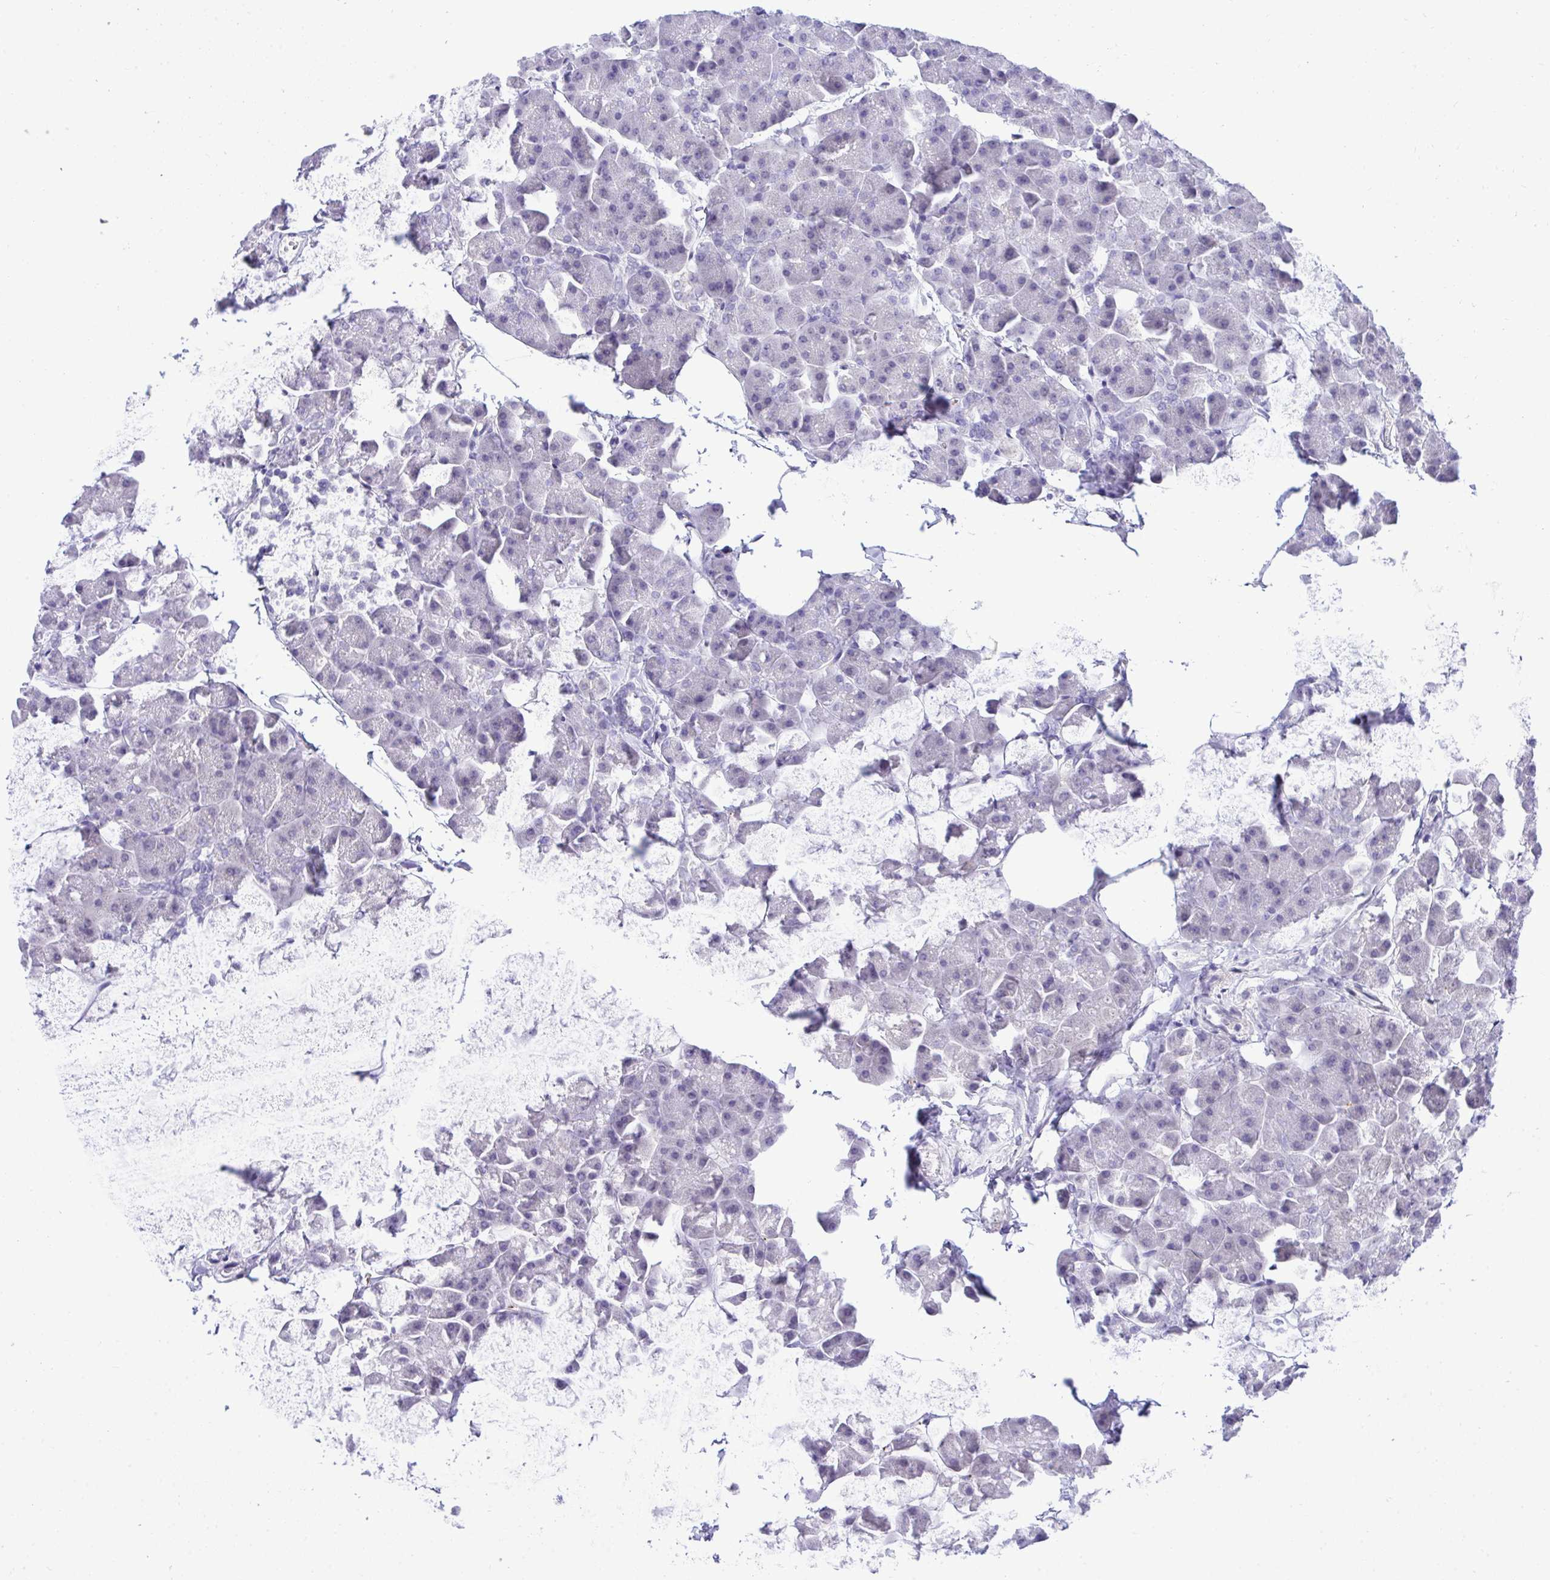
{"staining": {"intensity": "negative", "quantity": "none", "location": "none"}, "tissue": "pancreas", "cell_type": "Exocrine glandular cells", "image_type": "normal", "snomed": [{"axis": "morphology", "description": "Normal tissue, NOS"}, {"axis": "topography", "description": "Pancreas"}], "caption": "Immunohistochemistry micrograph of benign human pancreas stained for a protein (brown), which demonstrates no expression in exocrine glandular cells.", "gene": "PGM2L1", "patient": {"sex": "male", "age": 35}}